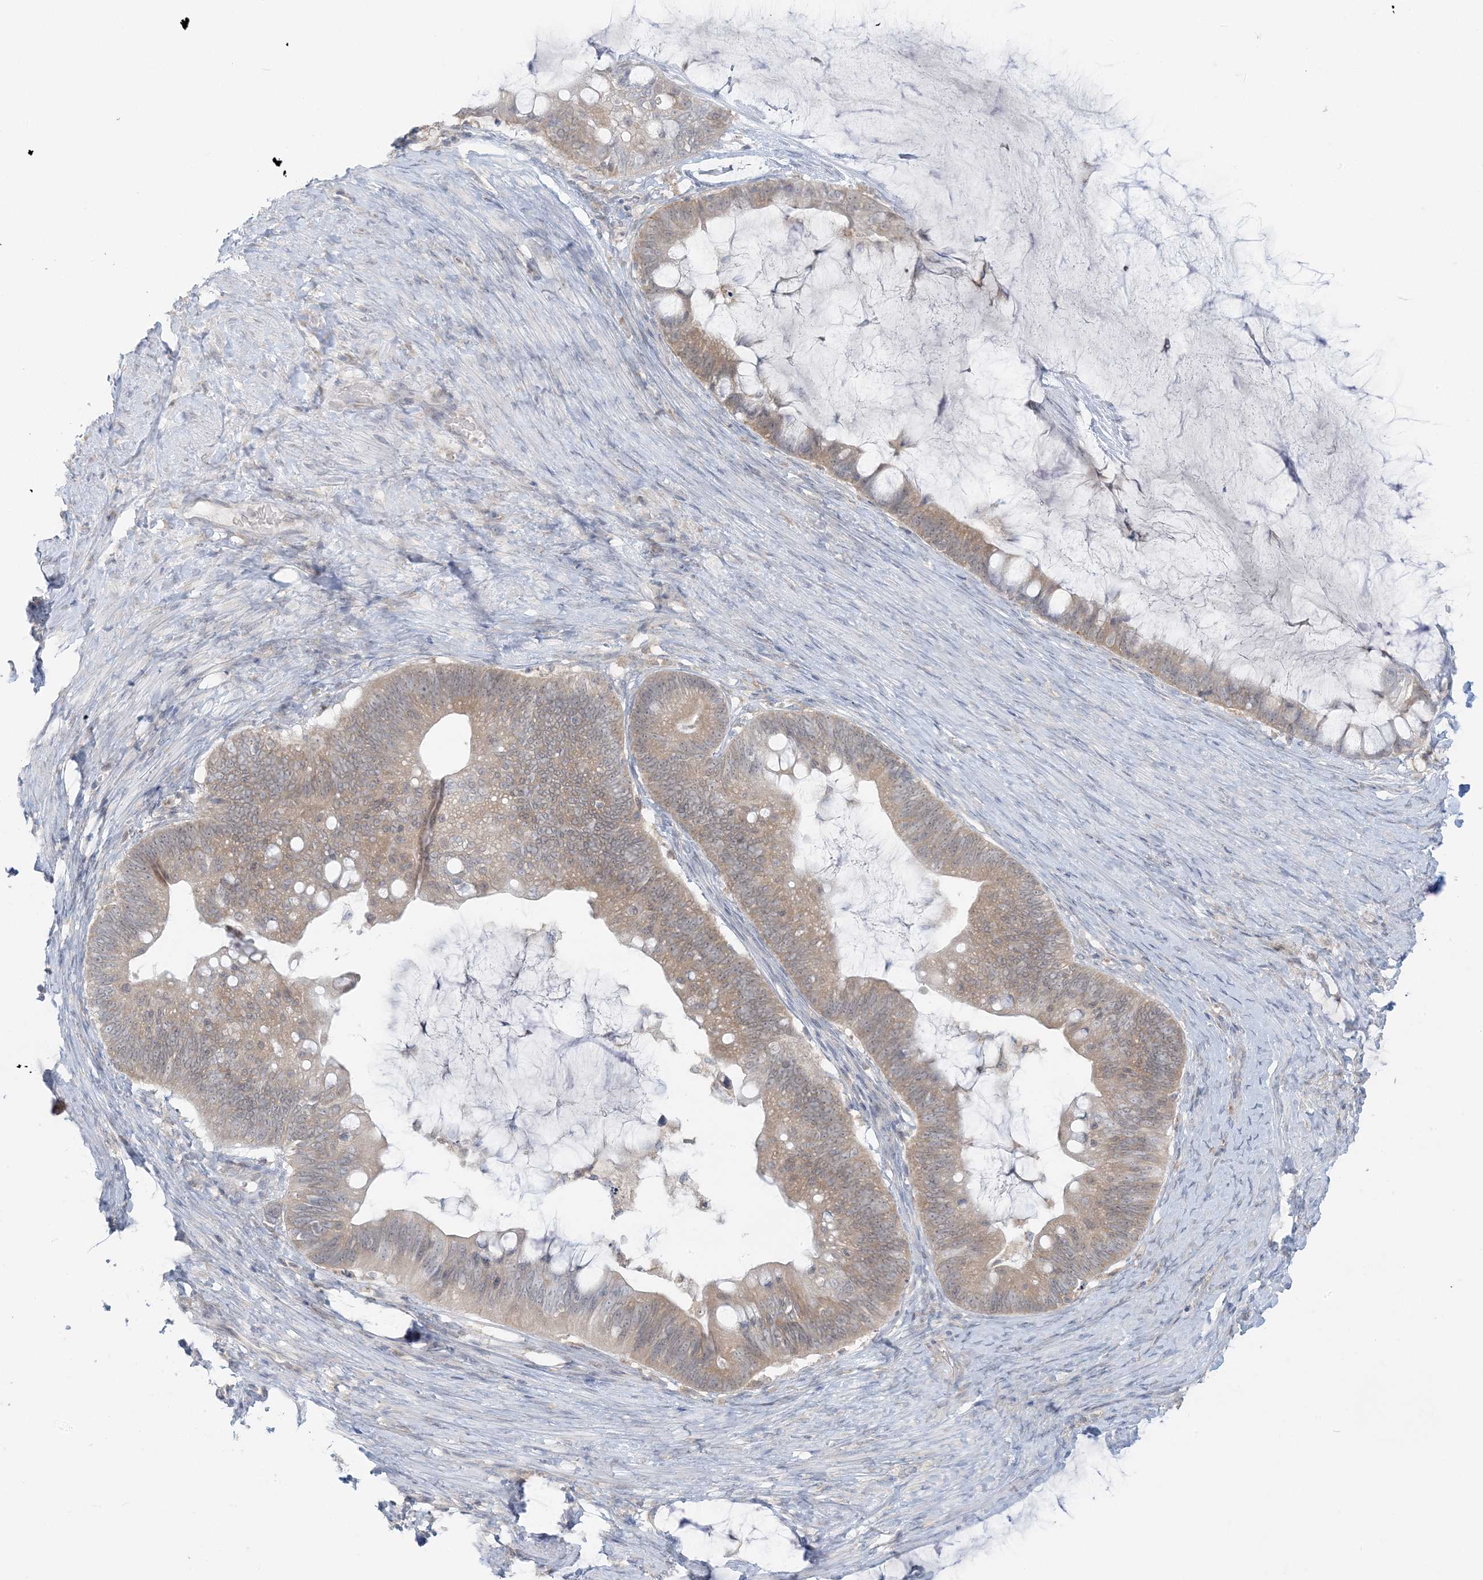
{"staining": {"intensity": "moderate", "quantity": ">75%", "location": "cytoplasmic/membranous"}, "tissue": "ovarian cancer", "cell_type": "Tumor cells", "image_type": "cancer", "snomed": [{"axis": "morphology", "description": "Cystadenocarcinoma, mucinous, NOS"}, {"axis": "topography", "description": "Ovary"}], "caption": "The image shows immunohistochemical staining of ovarian cancer. There is moderate cytoplasmic/membranous expression is appreciated in approximately >75% of tumor cells.", "gene": "EEFSEC", "patient": {"sex": "female", "age": 61}}